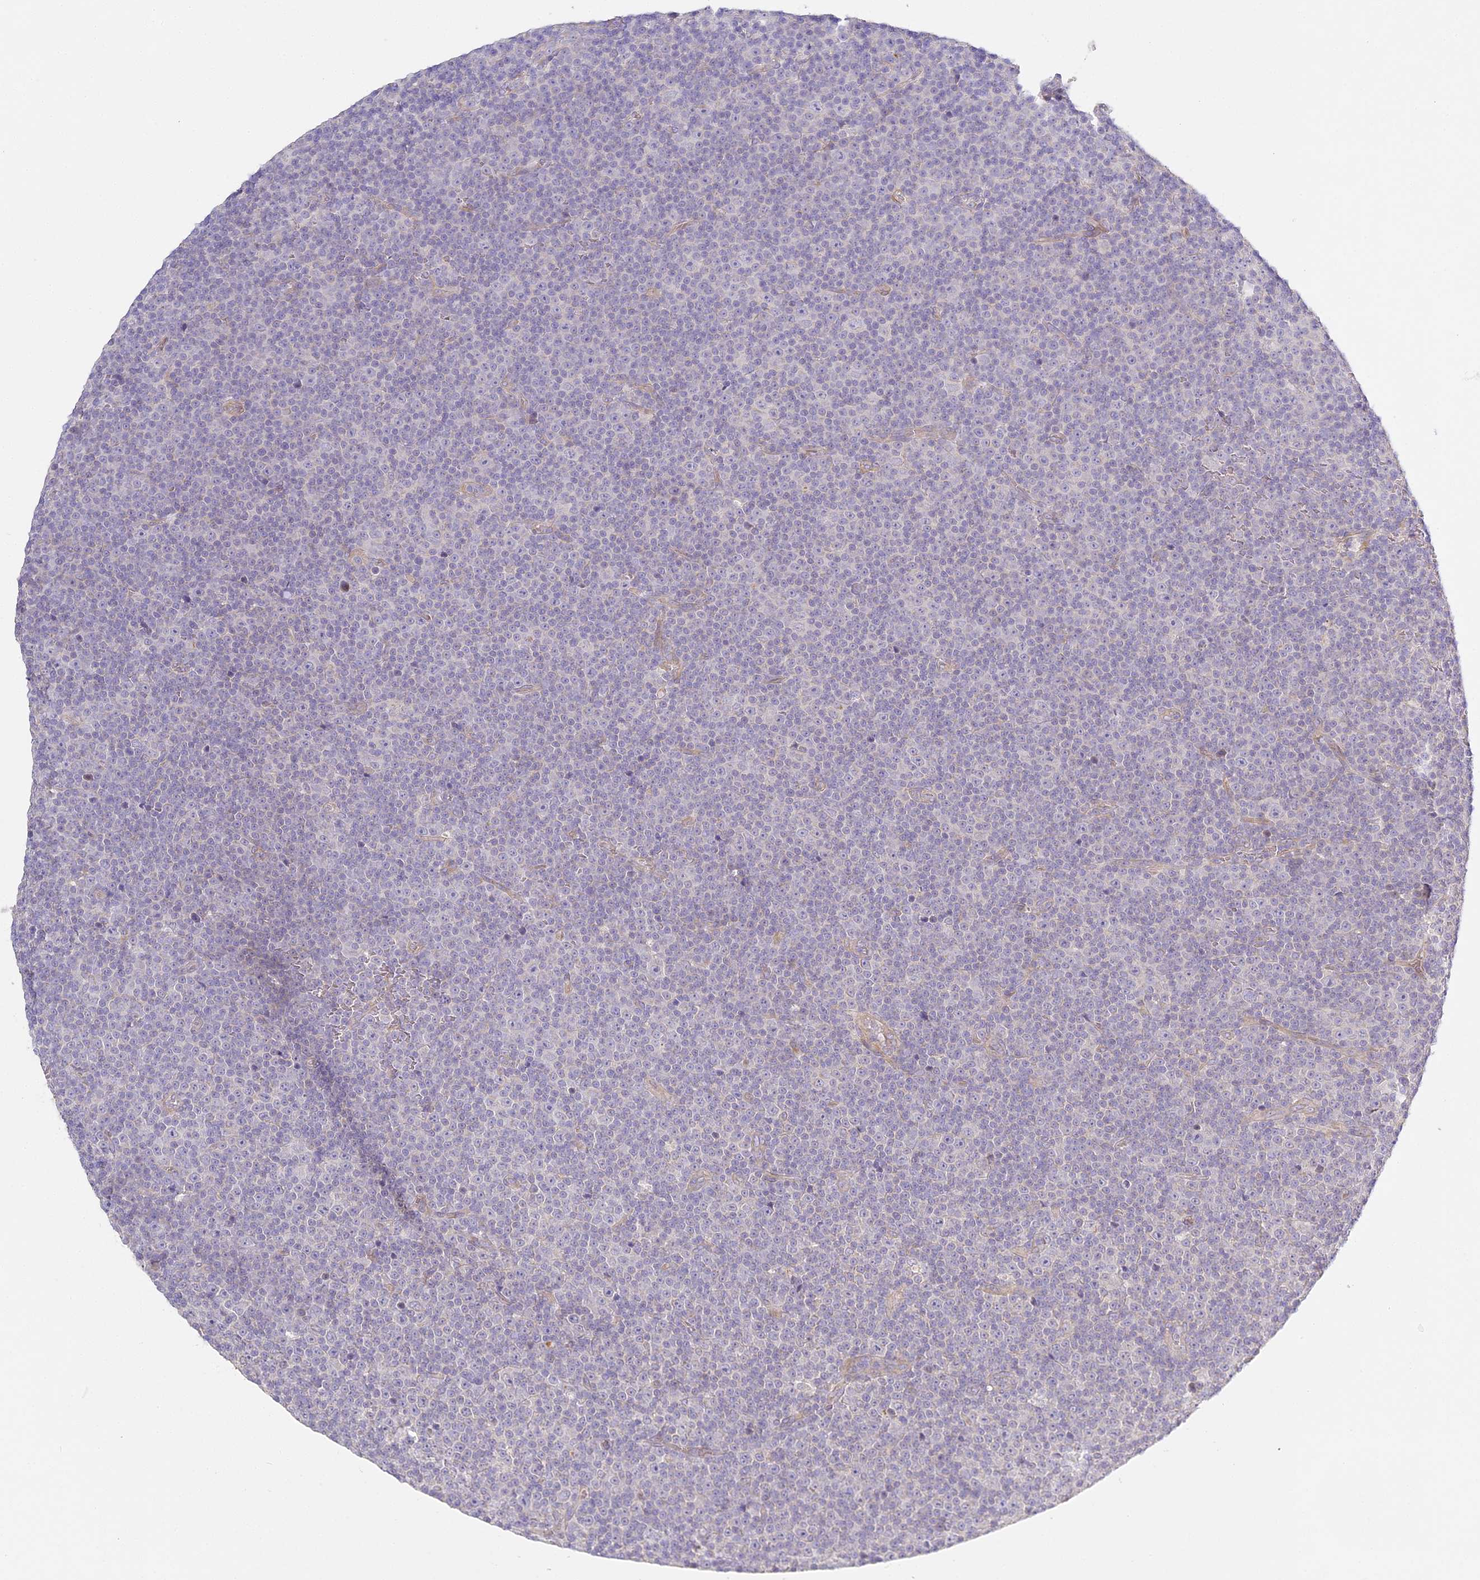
{"staining": {"intensity": "negative", "quantity": "none", "location": "none"}, "tissue": "lymphoma", "cell_type": "Tumor cells", "image_type": "cancer", "snomed": [{"axis": "morphology", "description": "Malignant lymphoma, non-Hodgkin's type, Low grade"}, {"axis": "topography", "description": "Lymph node"}], "caption": "Low-grade malignant lymphoma, non-Hodgkin's type was stained to show a protein in brown. There is no significant positivity in tumor cells.", "gene": "MED28", "patient": {"sex": "female", "age": 67}}